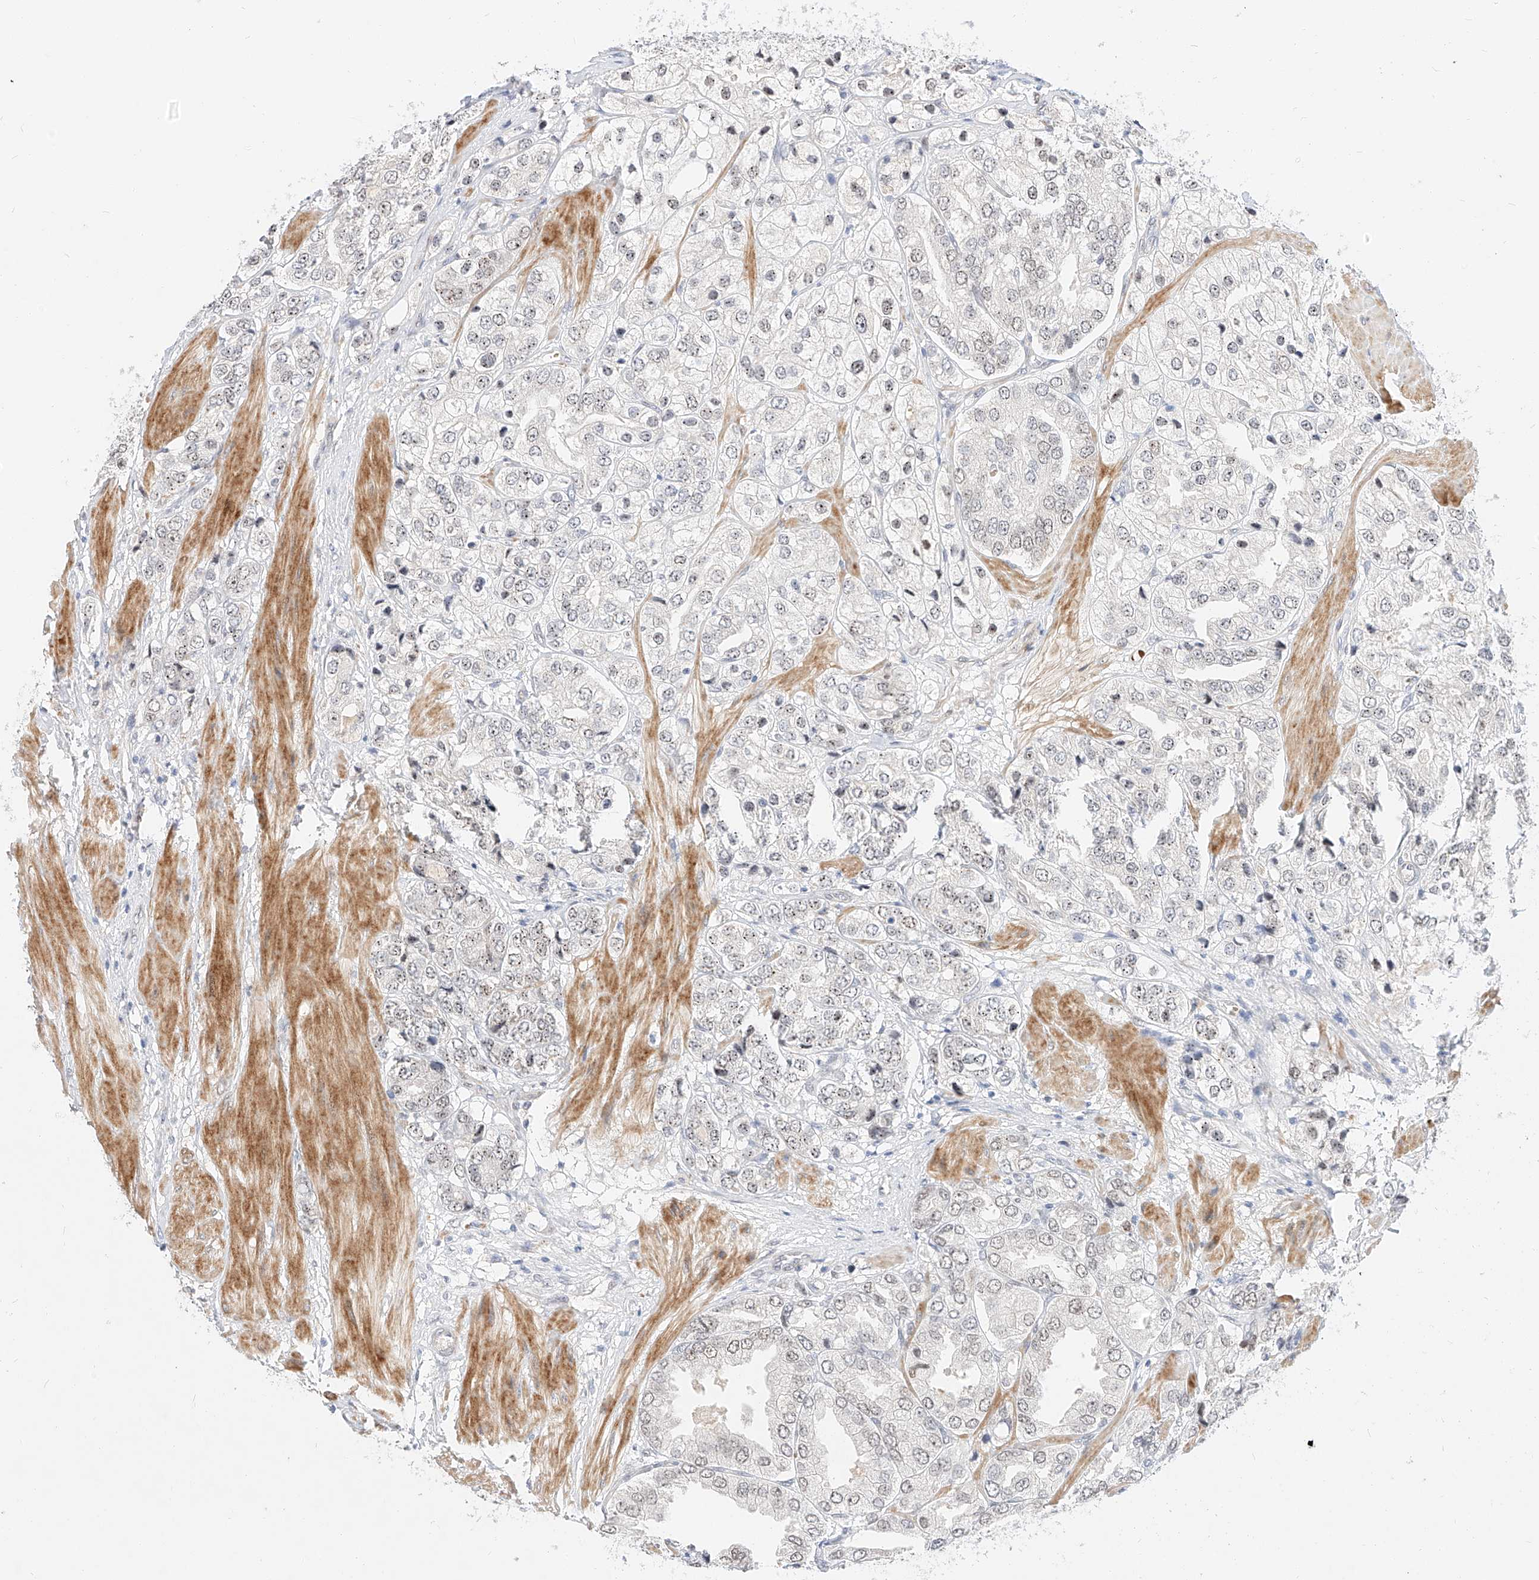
{"staining": {"intensity": "weak", "quantity": "<25%", "location": "nuclear"}, "tissue": "prostate cancer", "cell_type": "Tumor cells", "image_type": "cancer", "snomed": [{"axis": "morphology", "description": "Adenocarcinoma, High grade"}, {"axis": "topography", "description": "Prostate"}], "caption": "DAB immunohistochemical staining of prostate adenocarcinoma (high-grade) exhibits no significant positivity in tumor cells.", "gene": "CBX8", "patient": {"sex": "male", "age": 50}}